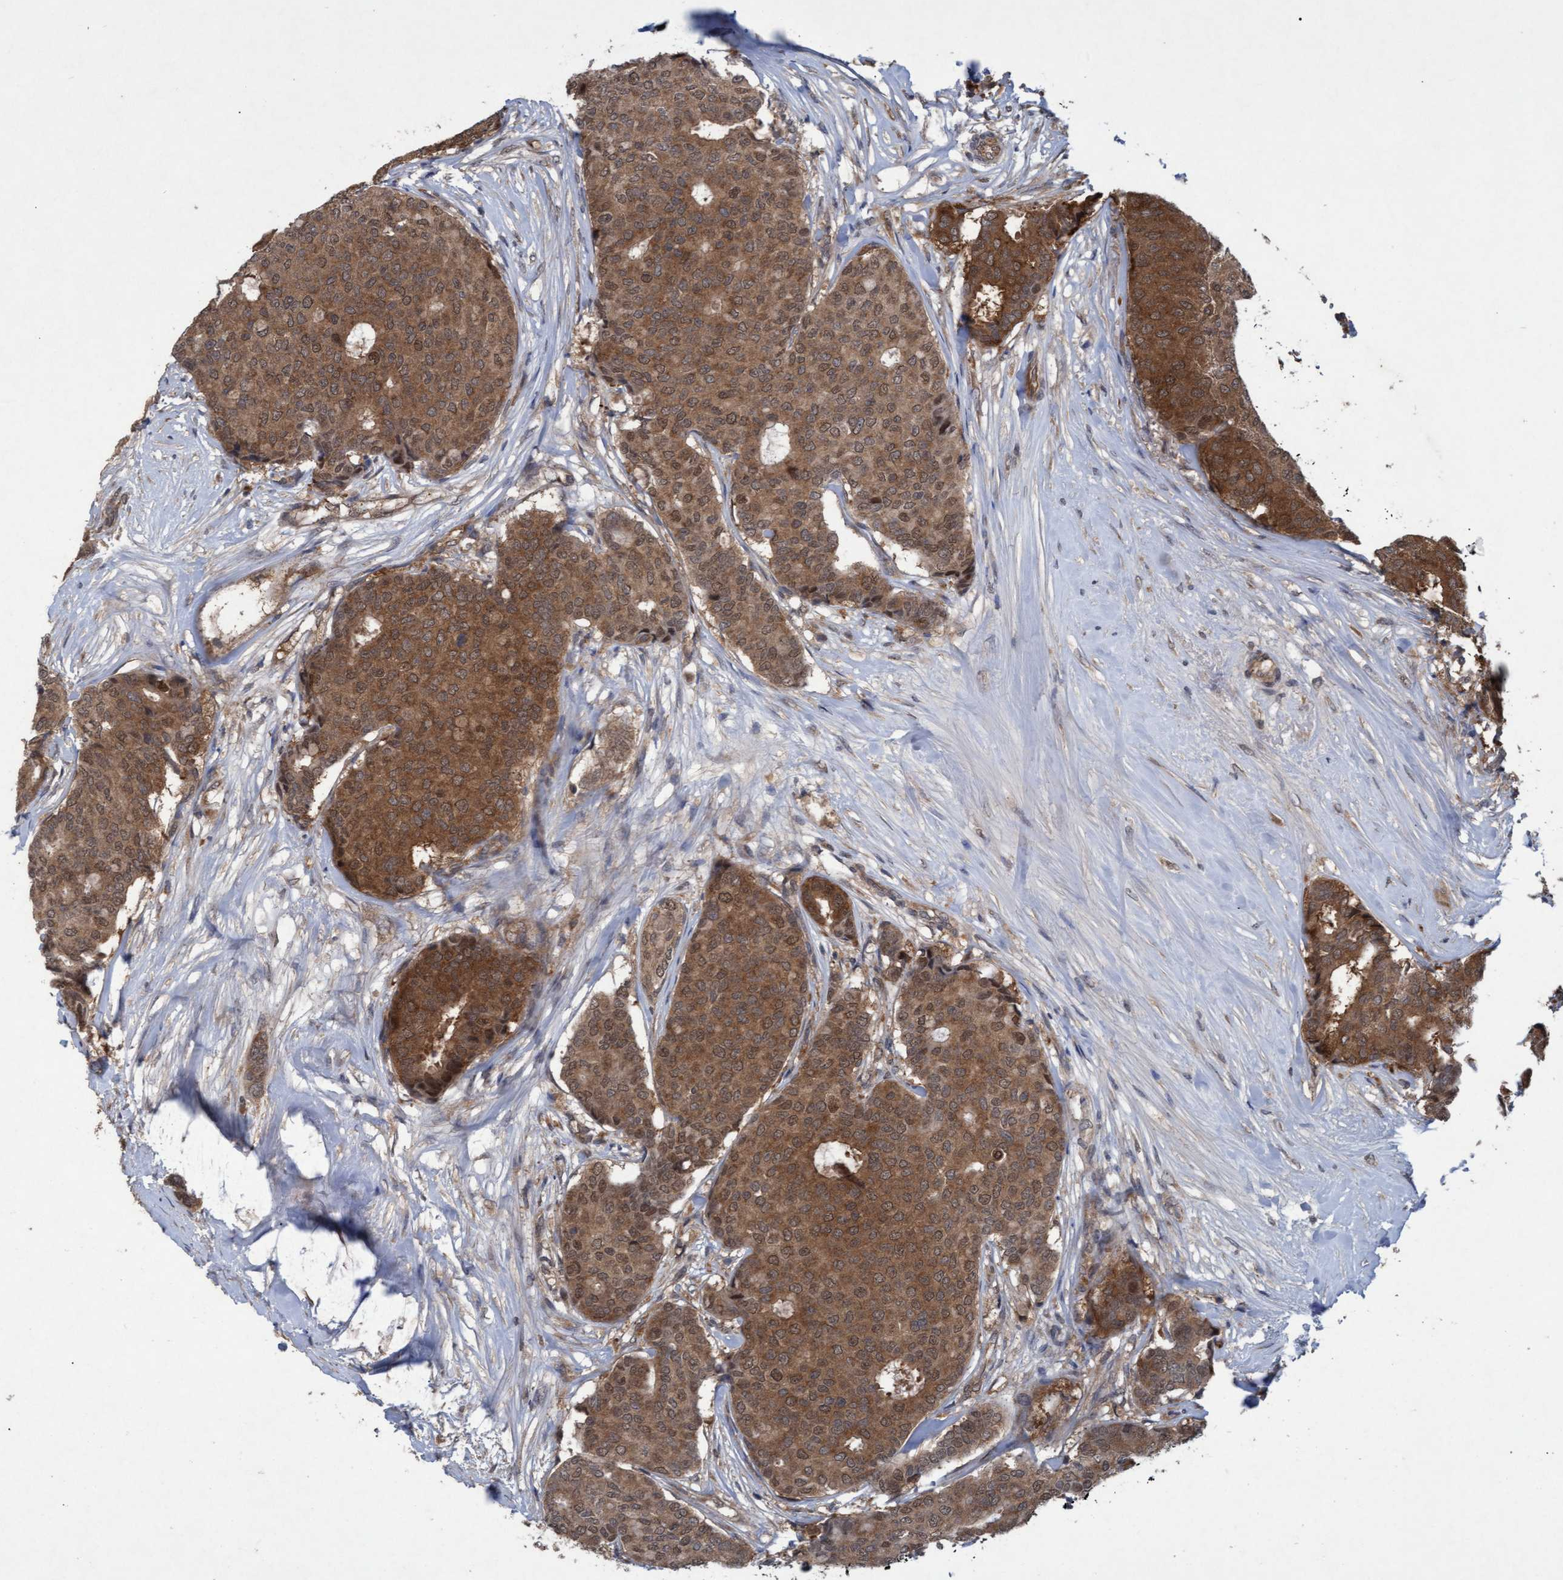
{"staining": {"intensity": "moderate", "quantity": ">75%", "location": "cytoplasmic/membranous,nuclear"}, "tissue": "breast cancer", "cell_type": "Tumor cells", "image_type": "cancer", "snomed": [{"axis": "morphology", "description": "Duct carcinoma"}, {"axis": "topography", "description": "Breast"}], "caption": "Protein staining of breast cancer tissue demonstrates moderate cytoplasmic/membranous and nuclear positivity in approximately >75% of tumor cells.", "gene": "PSMB6", "patient": {"sex": "female", "age": 75}}